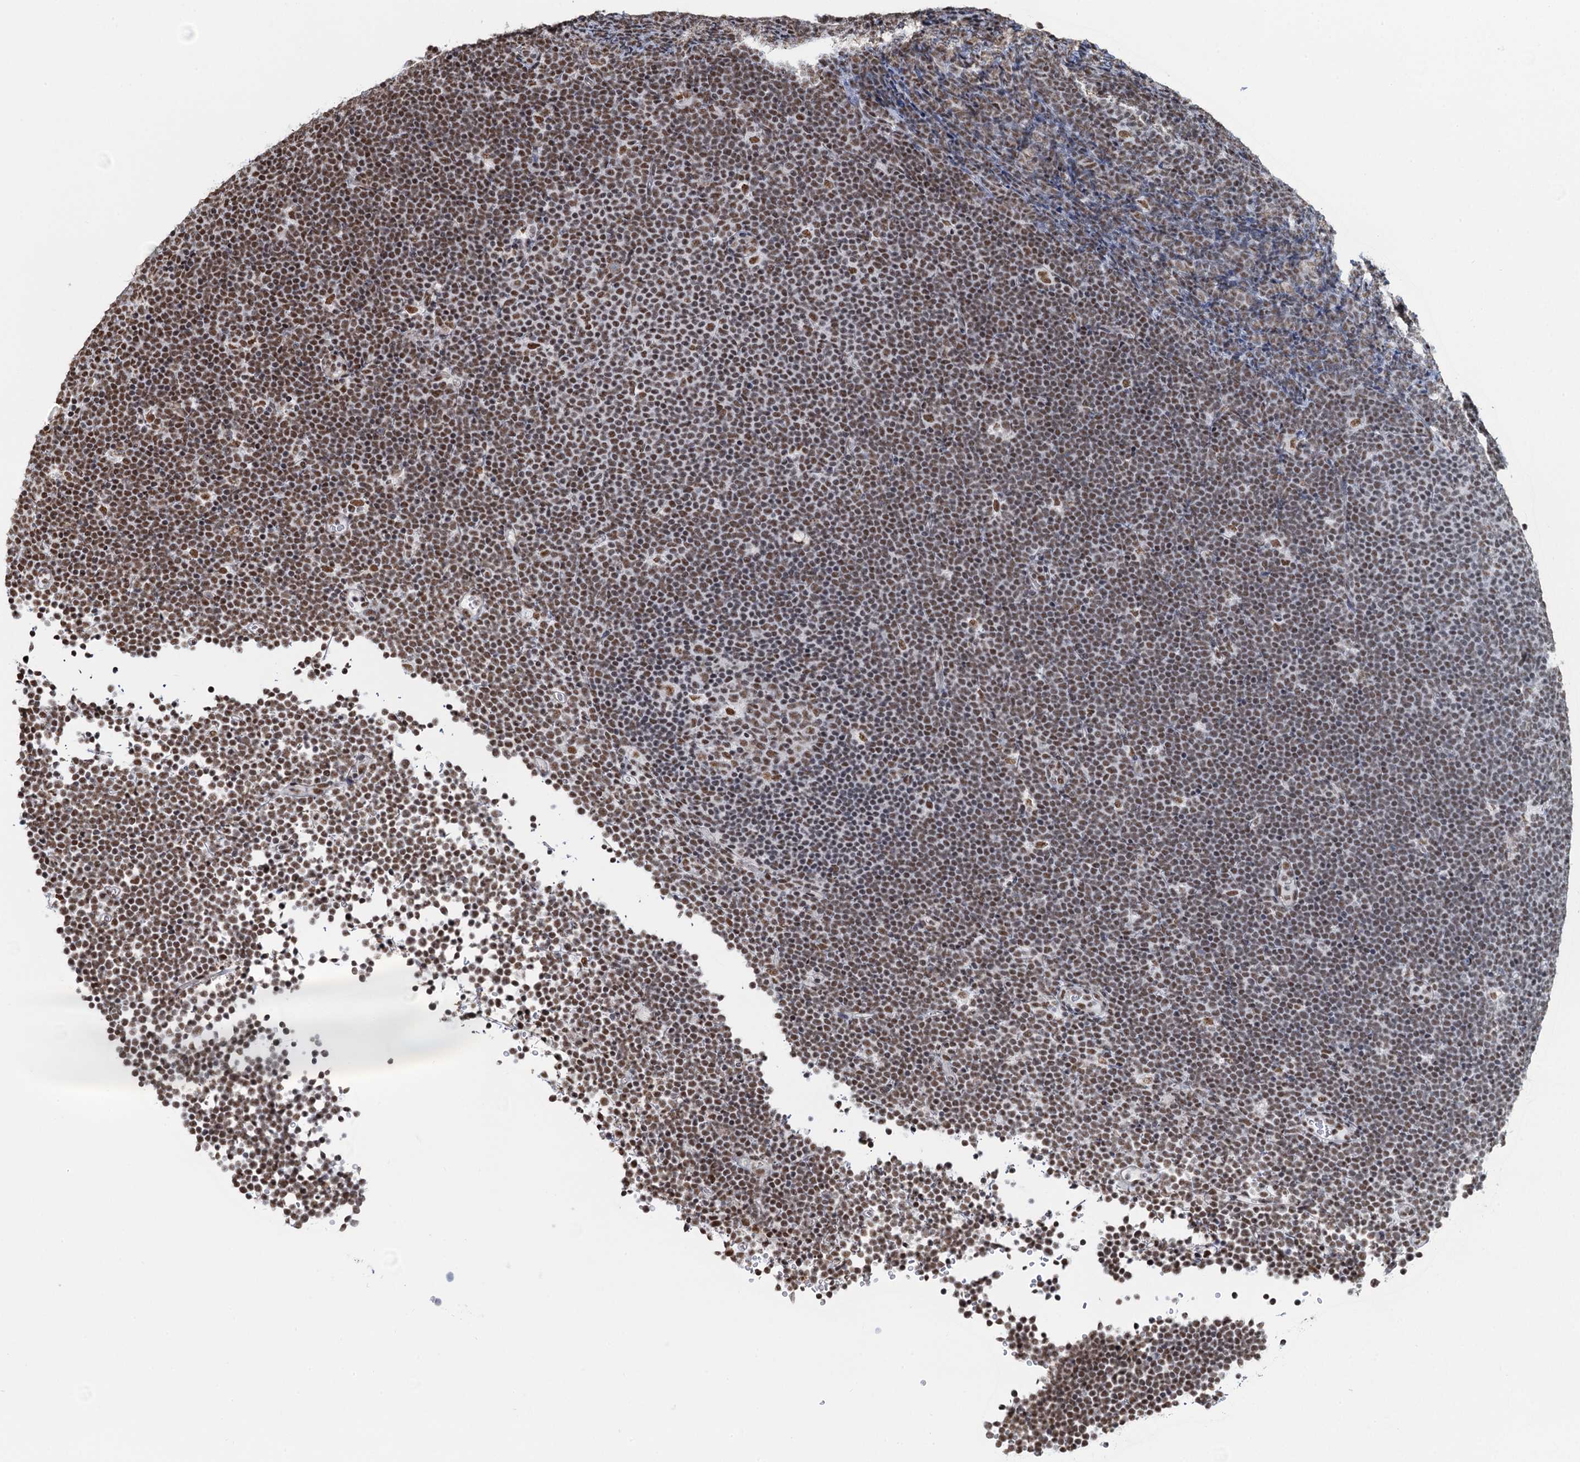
{"staining": {"intensity": "weak", "quantity": "25%-75%", "location": "nuclear"}, "tissue": "lymphoma", "cell_type": "Tumor cells", "image_type": "cancer", "snomed": [{"axis": "morphology", "description": "Malignant lymphoma, non-Hodgkin's type, High grade"}, {"axis": "topography", "description": "Lymph node"}], "caption": "Immunohistochemistry (IHC) histopathology image of malignant lymphoma, non-Hodgkin's type (high-grade) stained for a protein (brown), which exhibits low levels of weak nuclear expression in approximately 25%-75% of tumor cells.", "gene": "ZNF609", "patient": {"sex": "male", "age": 13}}